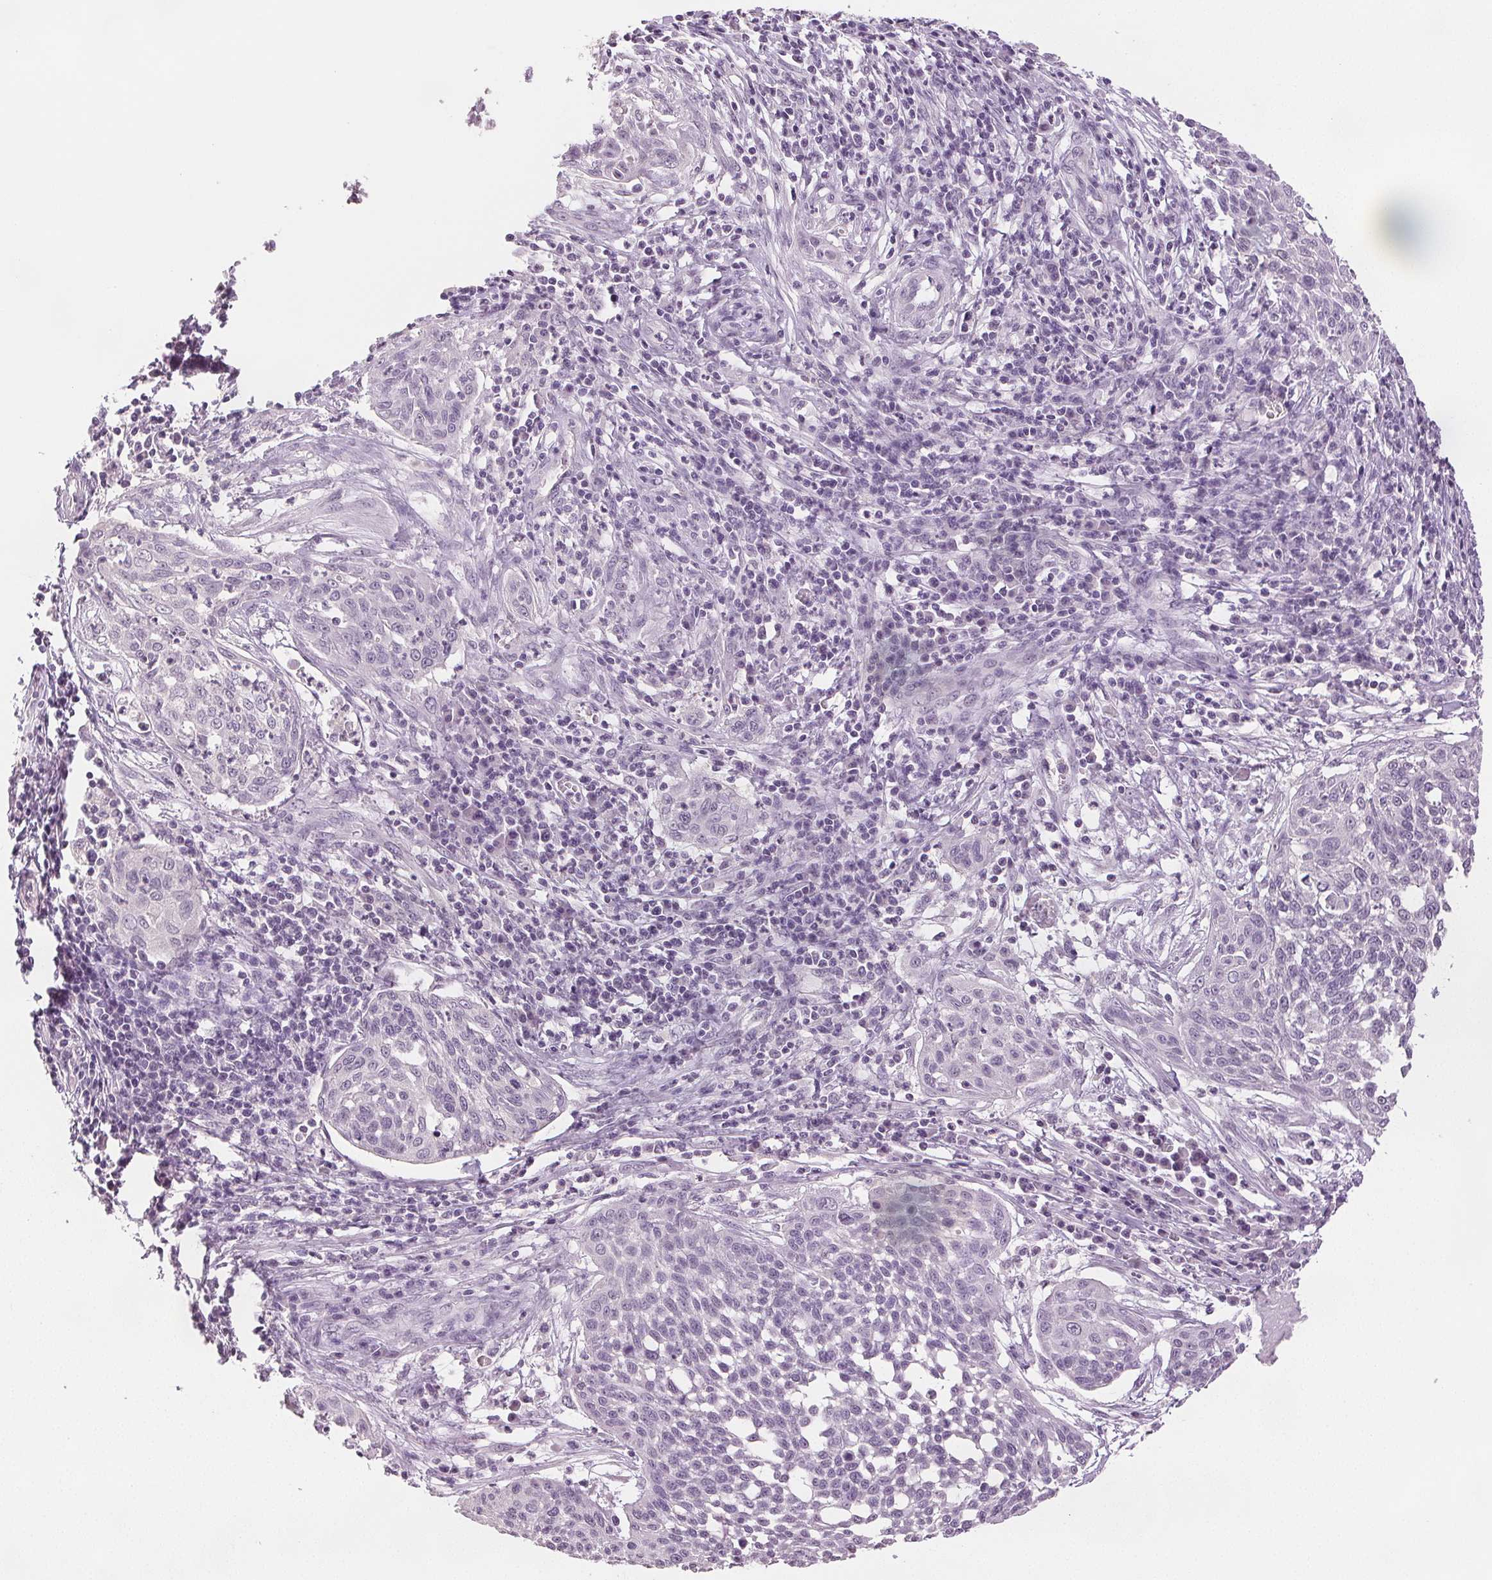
{"staining": {"intensity": "negative", "quantity": "none", "location": "none"}, "tissue": "cervical cancer", "cell_type": "Tumor cells", "image_type": "cancer", "snomed": [{"axis": "morphology", "description": "Squamous cell carcinoma, NOS"}, {"axis": "topography", "description": "Cervix"}], "caption": "Squamous cell carcinoma (cervical) stained for a protein using immunohistochemistry (IHC) shows no staining tumor cells.", "gene": "SCGN", "patient": {"sex": "female", "age": 34}}